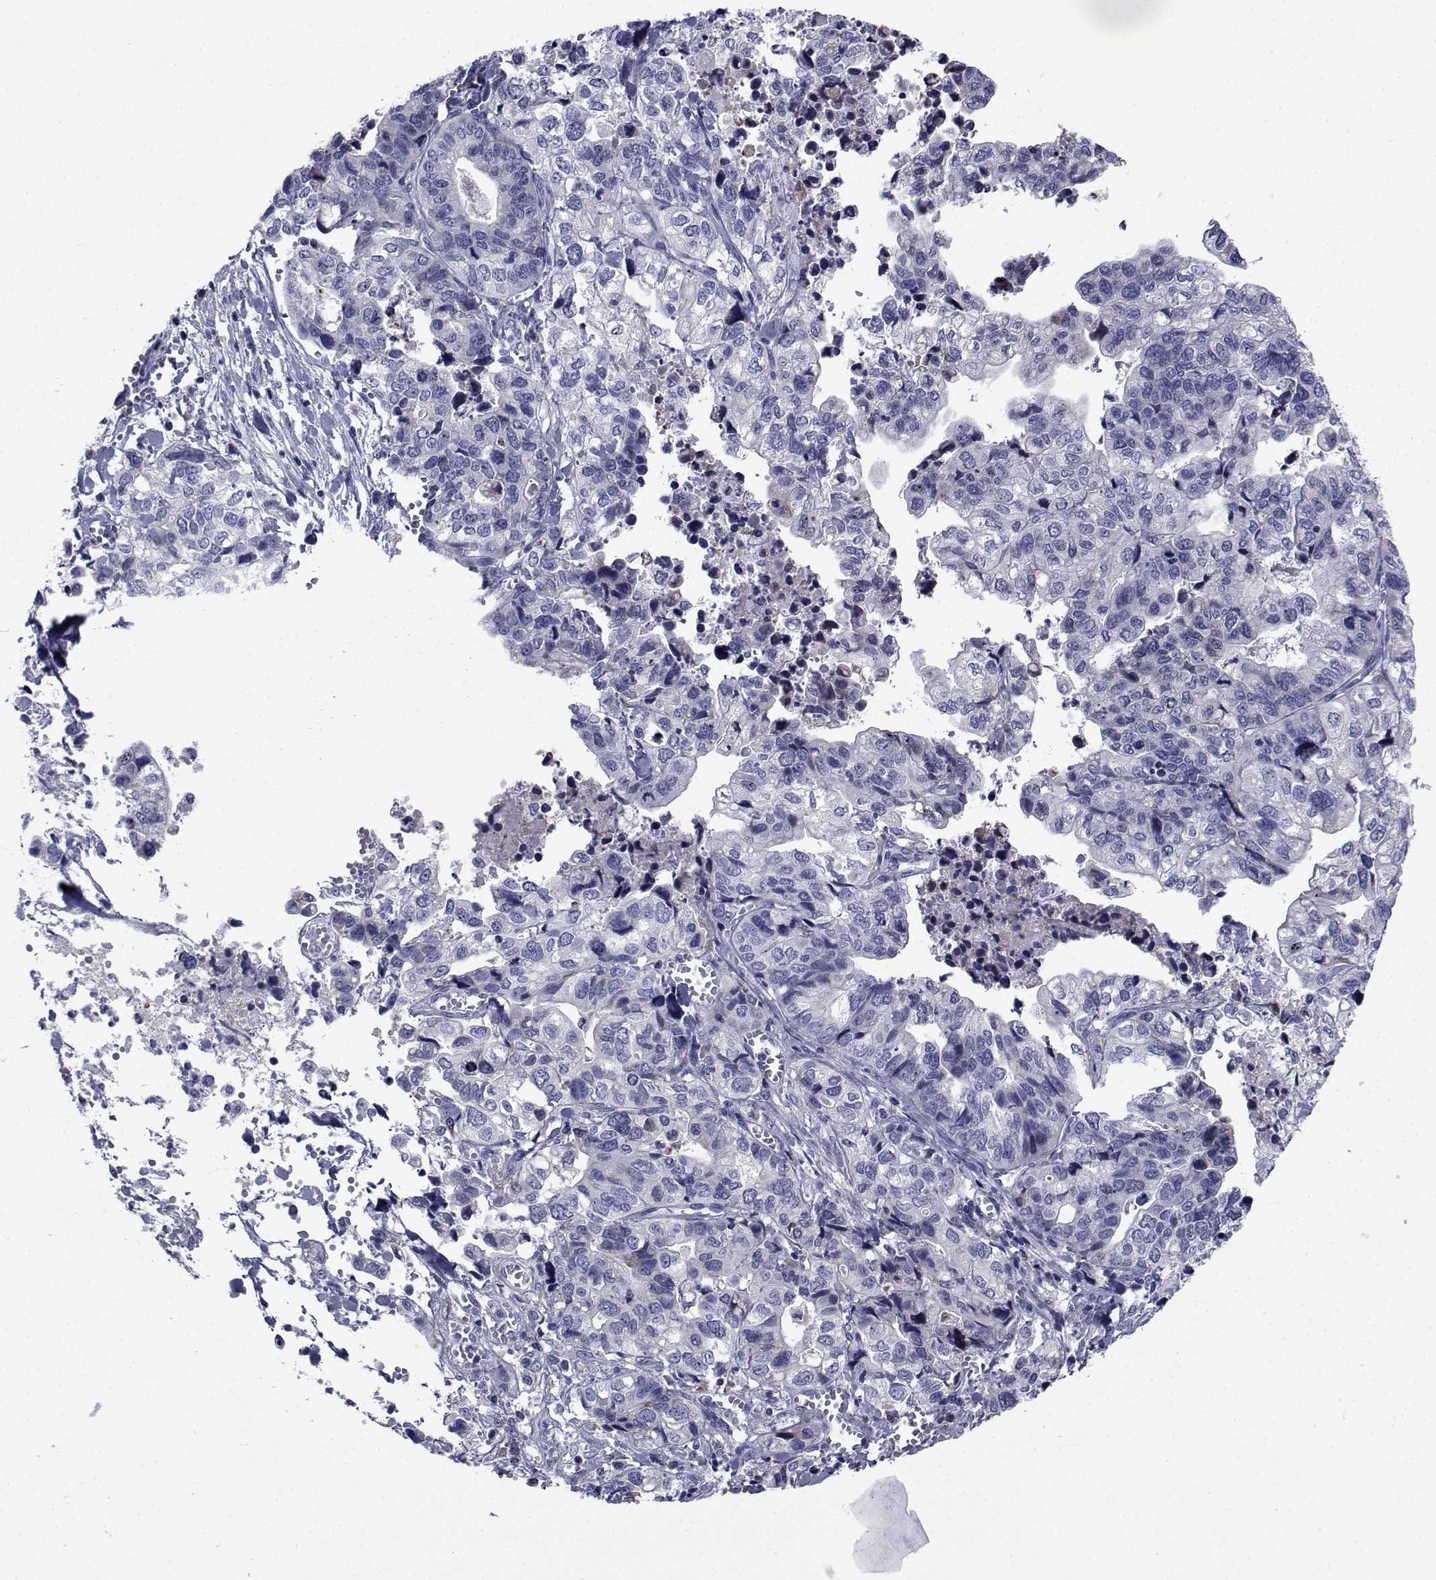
{"staining": {"intensity": "negative", "quantity": "none", "location": "none"}, "tissue": "stomach cancer", "cell_type": "Tumor cells", "image_type": "cancer", "snomed": [{"axis": "morphology", "description": "Adenocarcinoma, NOS"}, {"axis": "topography", "description": "Stomach, upper"}], "caption": "Immunohistochemical staining of stomach adenocarcinoma exhibits no significant staining in tumor cells.", "gene": "ROPN1", "patient": {"sex": "female", "age": 67}}